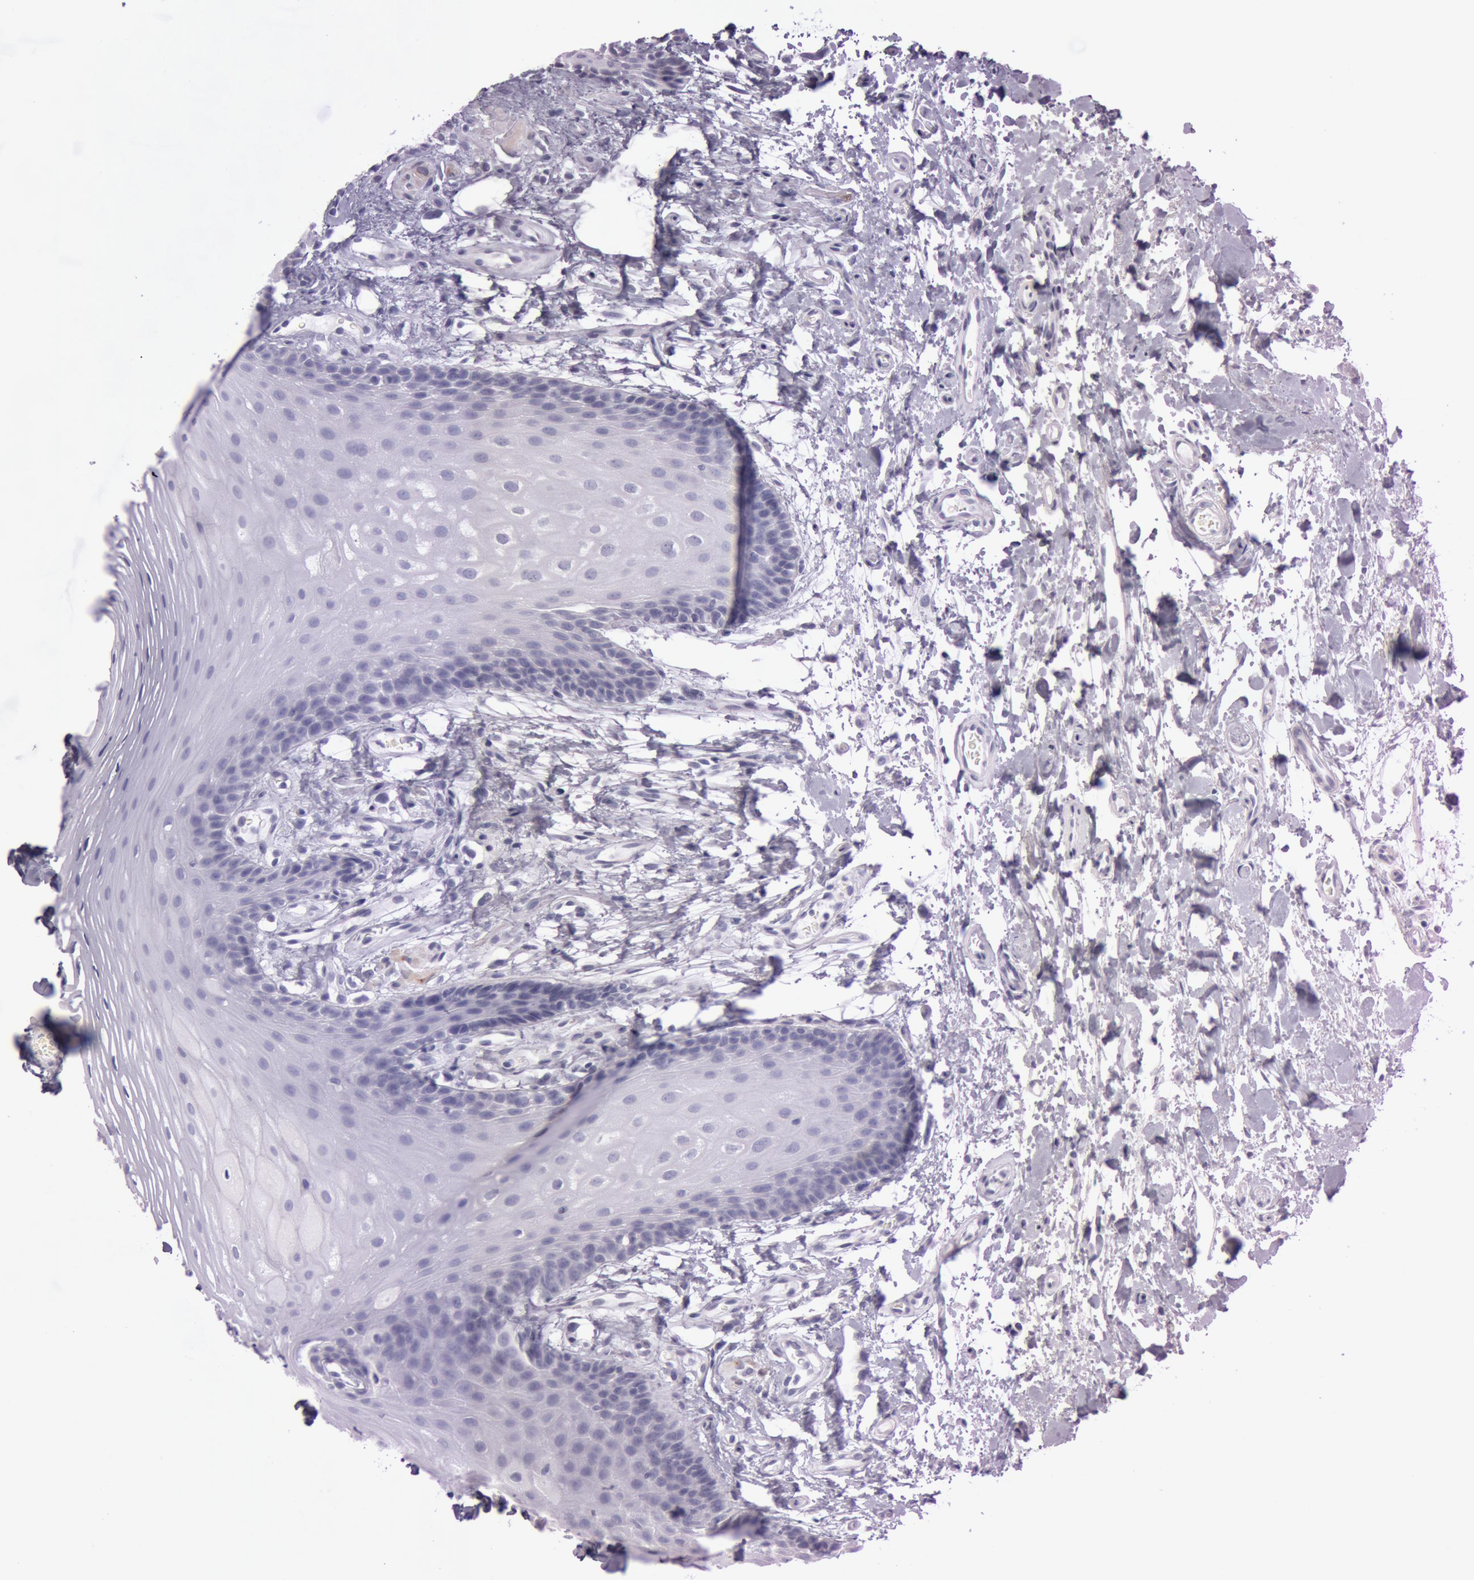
{"staining": {"intensity": "negative", "quantity": "none", "location": "none"}, "tissue": "oral mucosa", "cell_type": "Squamous epithelial cells", "image_type": "normal", "snomed": [{"axis": "morphology", "description": "Normal tissue, NOS"}, {"axis": "topography", "description": "Oral tissue"}], "caption": "Photomicrograph shows no protein expression in squamous epithelial cells of benign oral mucosa.", "gene": "FOLH1", "patient": {"sex": "male", "age": 62}}